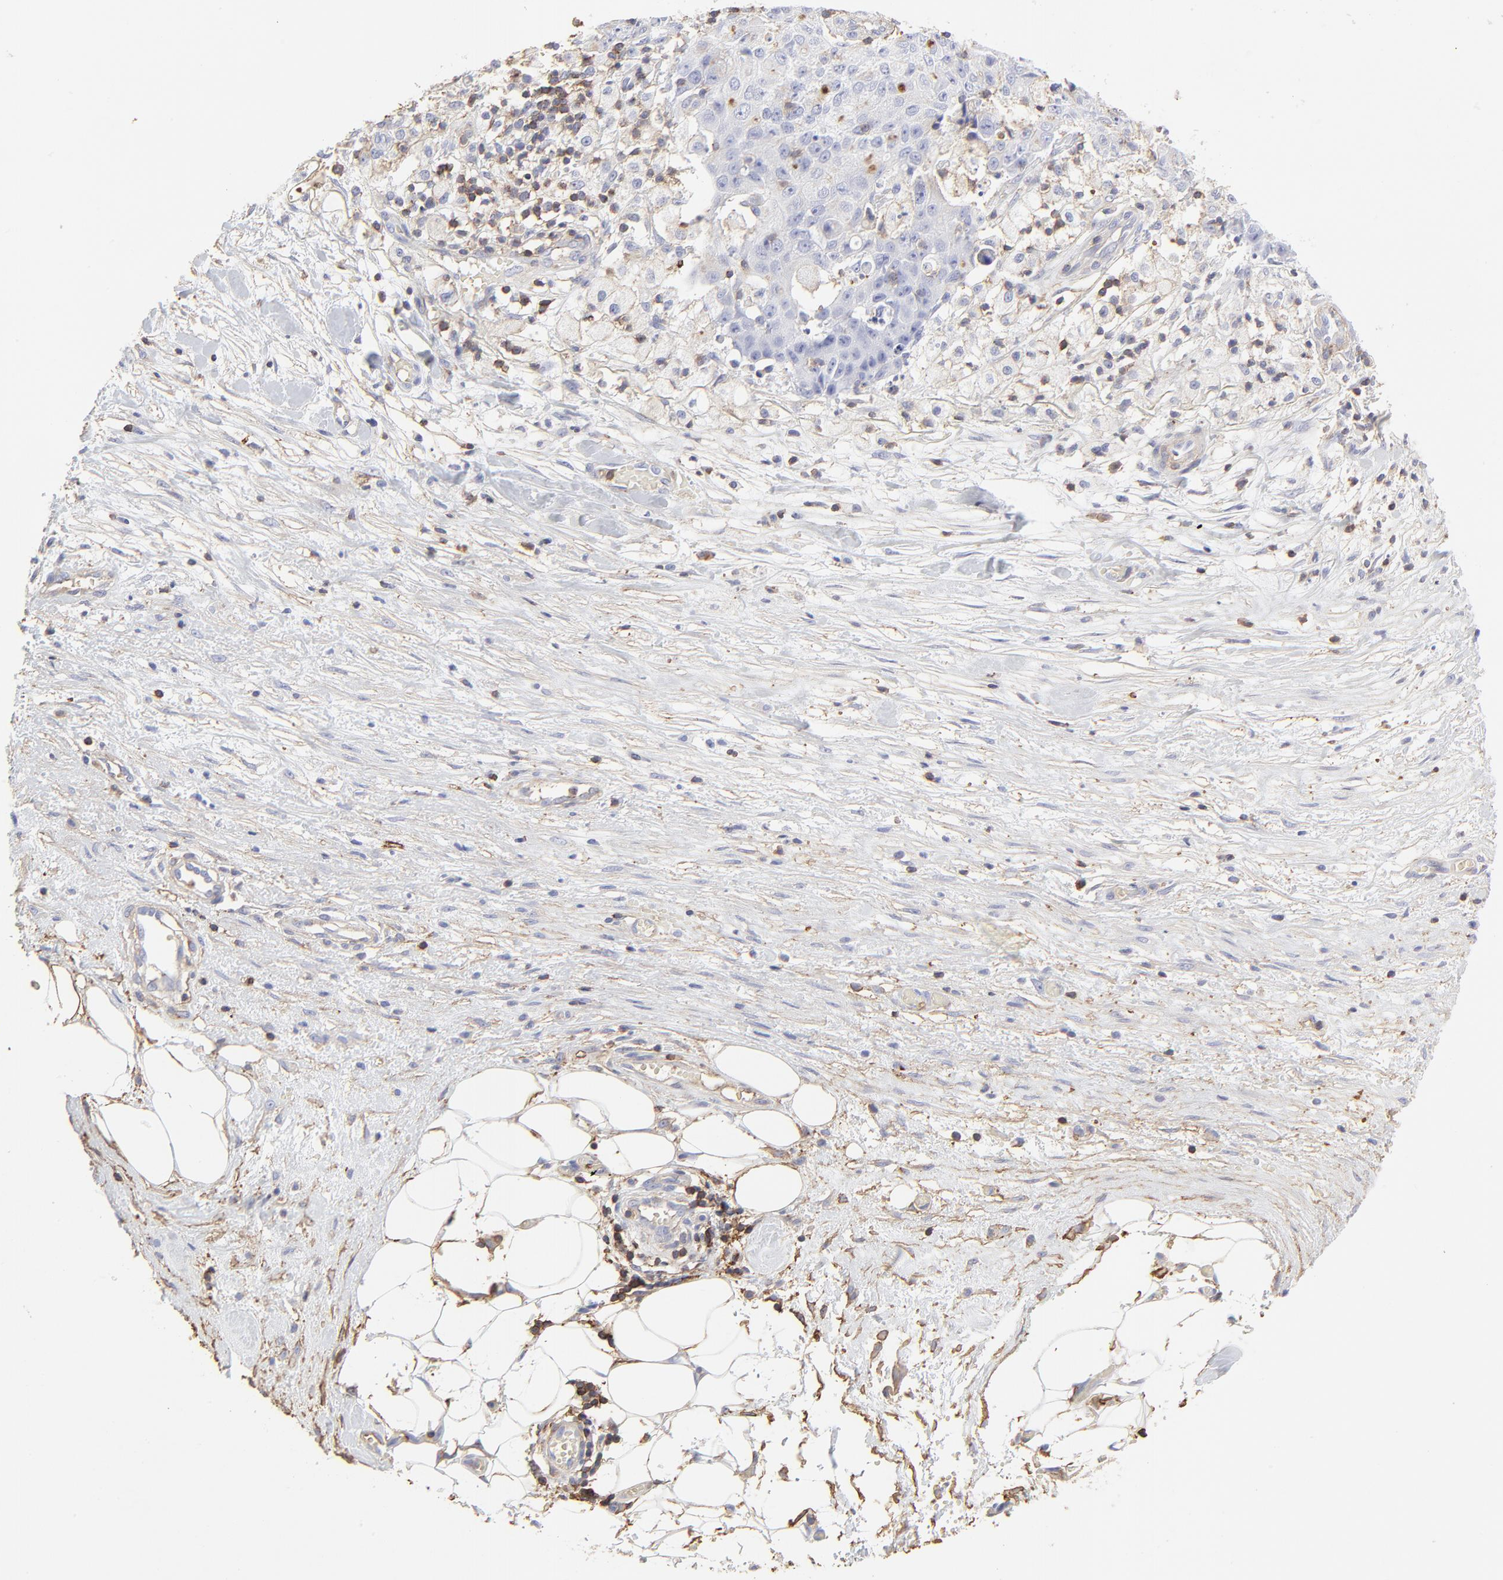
{"staining": {"intensity": "negative", "quantity": "none", "location": "none"}, "tissue": "ovarian cancer", "cell_type": "Tumor cells", "image_type": "cancer", "snomed": [{"axis": "morphology", "description": "Carcinoma, endometroid"}, {"axis": "topography", "description": "Ovary"}], "caption": "The histopathology image displays no staining of tumor cells in ovarian cancer (endometroid carcinoma).", "gene": "ANXA6", "patient": {"sex": "female", "age": 42}}